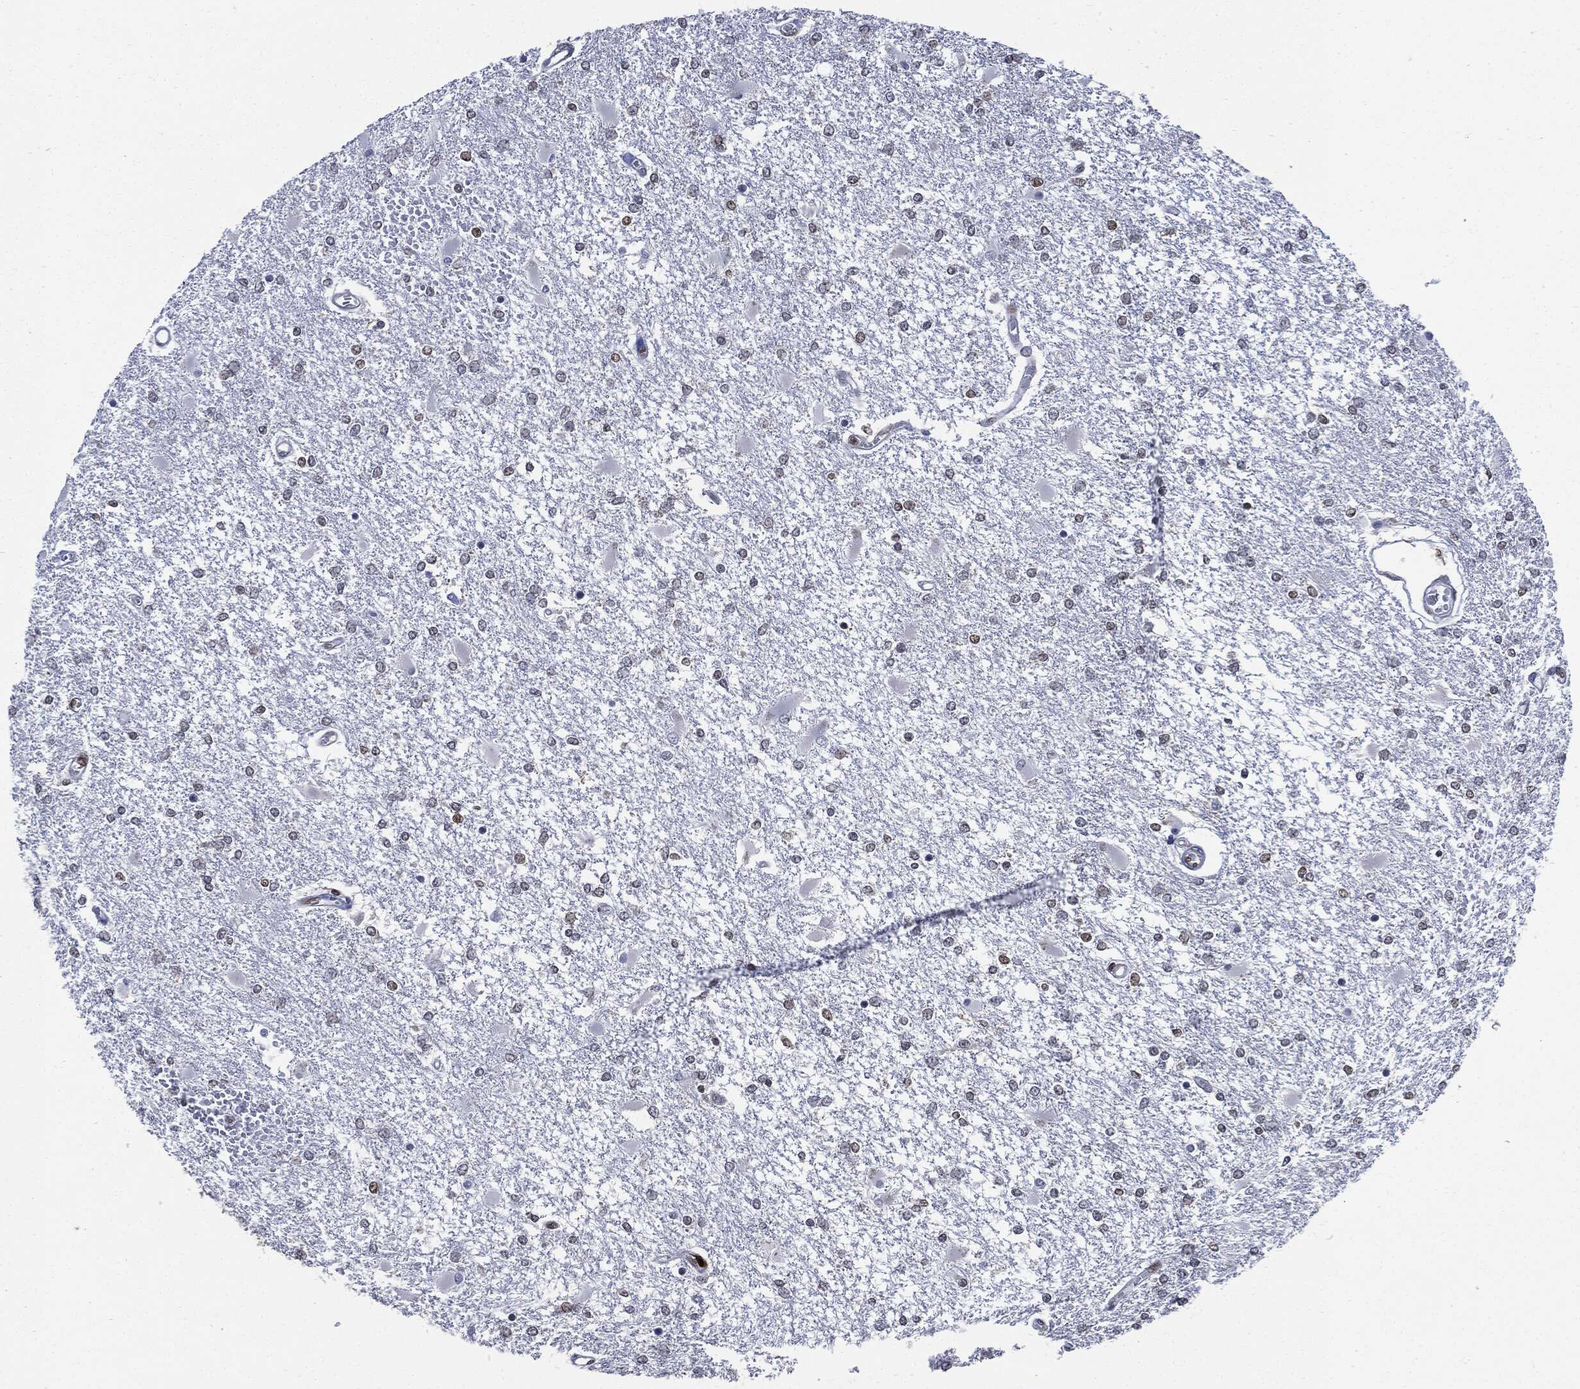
{"staining": {"intensity": "weak", "quantity": "<25%", "location": "nuclear"}, "tissue": "glioma", "cell_type": "Tumor cells", "image_type": "cancer", "snomed": [{"axis": "morphology", "description": "Glioma, malignant, High grade"}, {"axis": "topography", "description": "Cerebral cortex"}], "caption": "High magnification brightfield microscopy of high-grade glioma (malignant) stained with DAB (brown) and counterstained with hematoxylin (blue): tumor cells show no significant staining.", "gene": "PCNA", "patient": {"sex": "male", "age": 79}}